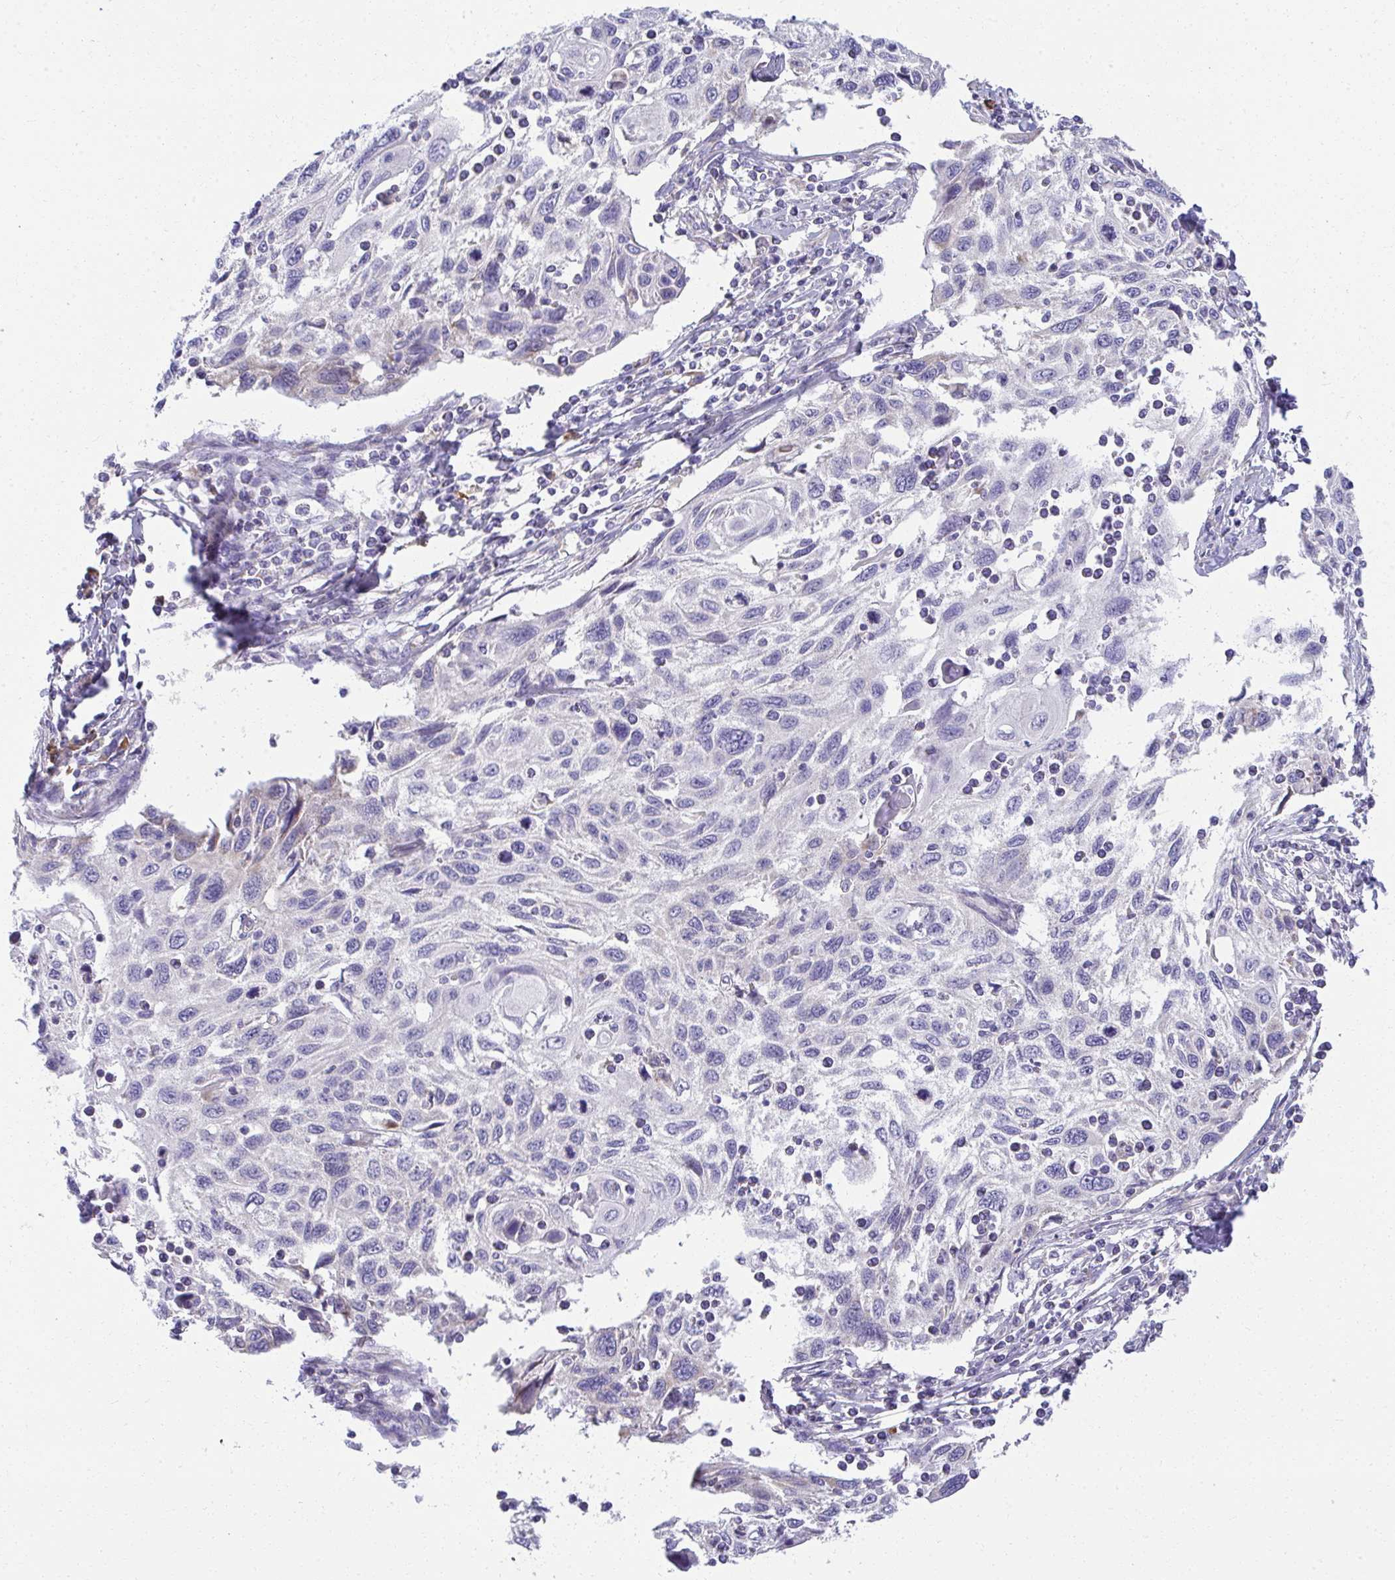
{"staining": {"intensity": "negative", "quantity": "none", "location": "none"}, "tissue": "cervical cancer", "cell_type": "Tumor cells", "image_type": "cancer", "snomed": [{"axis": "morphology", "description": "Squamous cell carcinoma, NOS"}, {"axis": "topography", "description": "Cervix"}], "caption": "The histopathology image exhibits no significant positivity in tumor cells of squamous cell carcinoma (cervical).", "gene": "FASLG", "patient": {"sex": "female", "age": 70}}